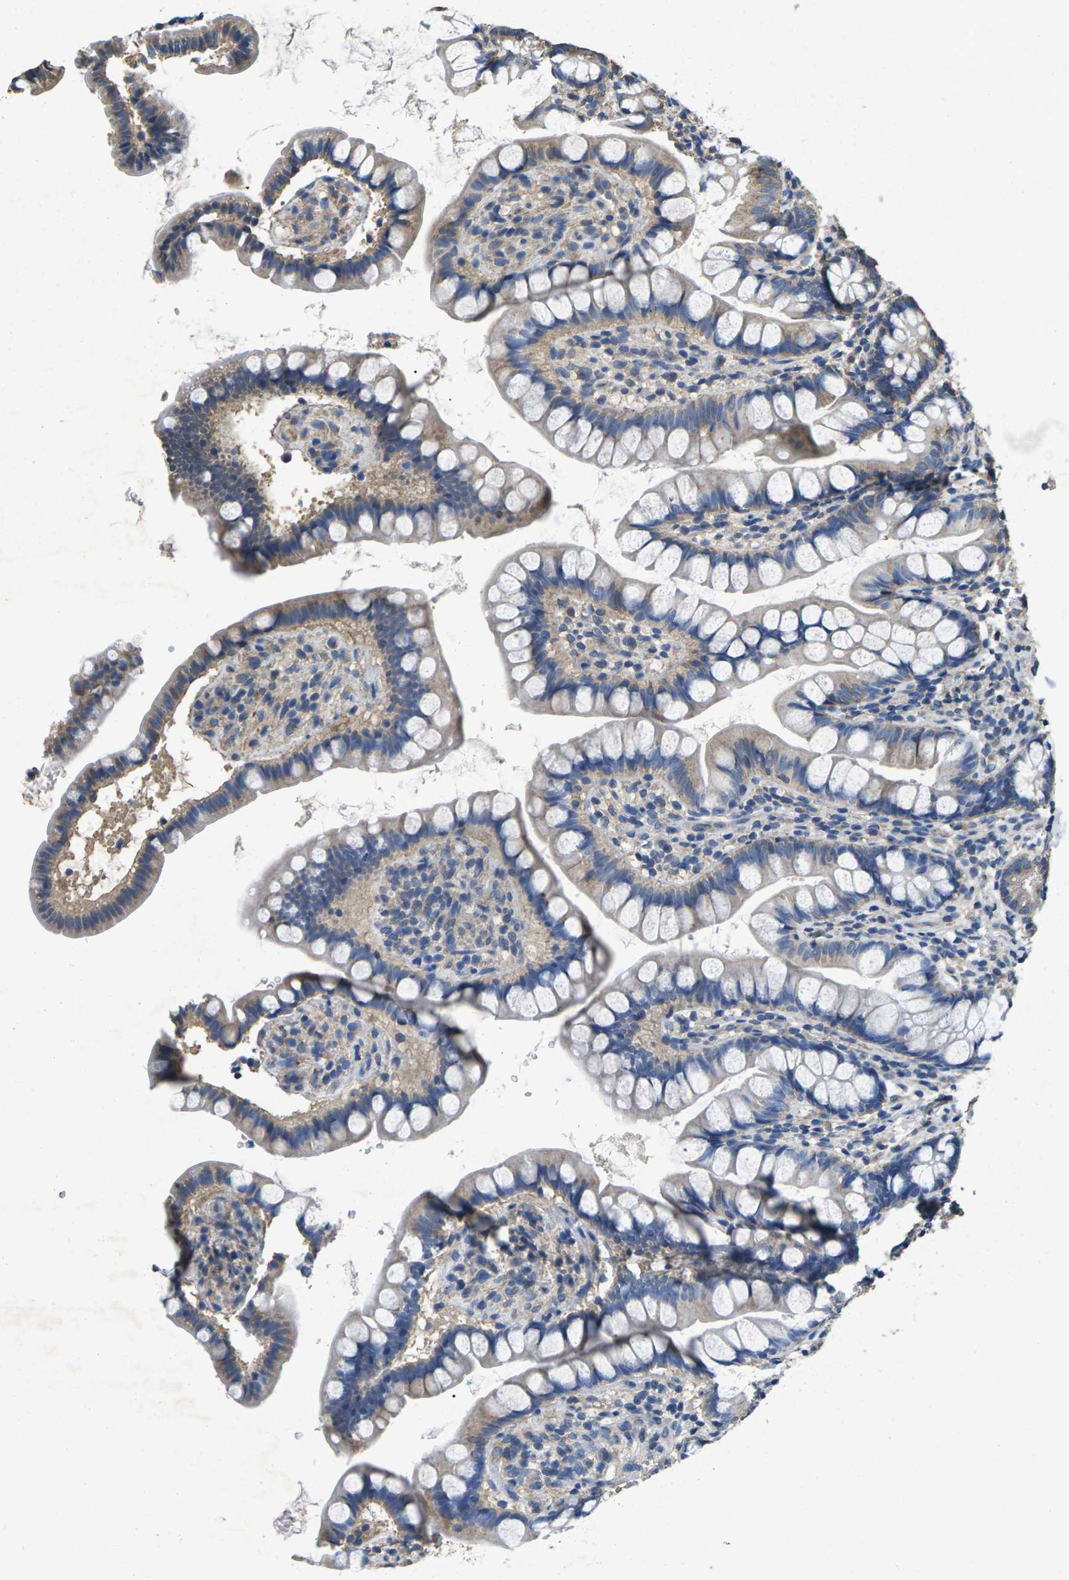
{"staining": {"intensity": "weak", "quantity": "25%-75%", "location": "cytoplasmic/membranous"}, "tissue": "small intestine", "cell_type": "Glandular cells", "image_type": "normal", "snomed": [{"axis": "morphology", "description": "Normal tissue, NOS"}, {"axis": "topography", "description": "Small intestine"}], "caption": "Protein analysis of unremarkable small intestine displays weak cytoplasmic/membranous positivity in approximately 25%-75% of glandular cells.", "gene": "B4GAT1", "patient": {"sex": "female", "age": 84}}